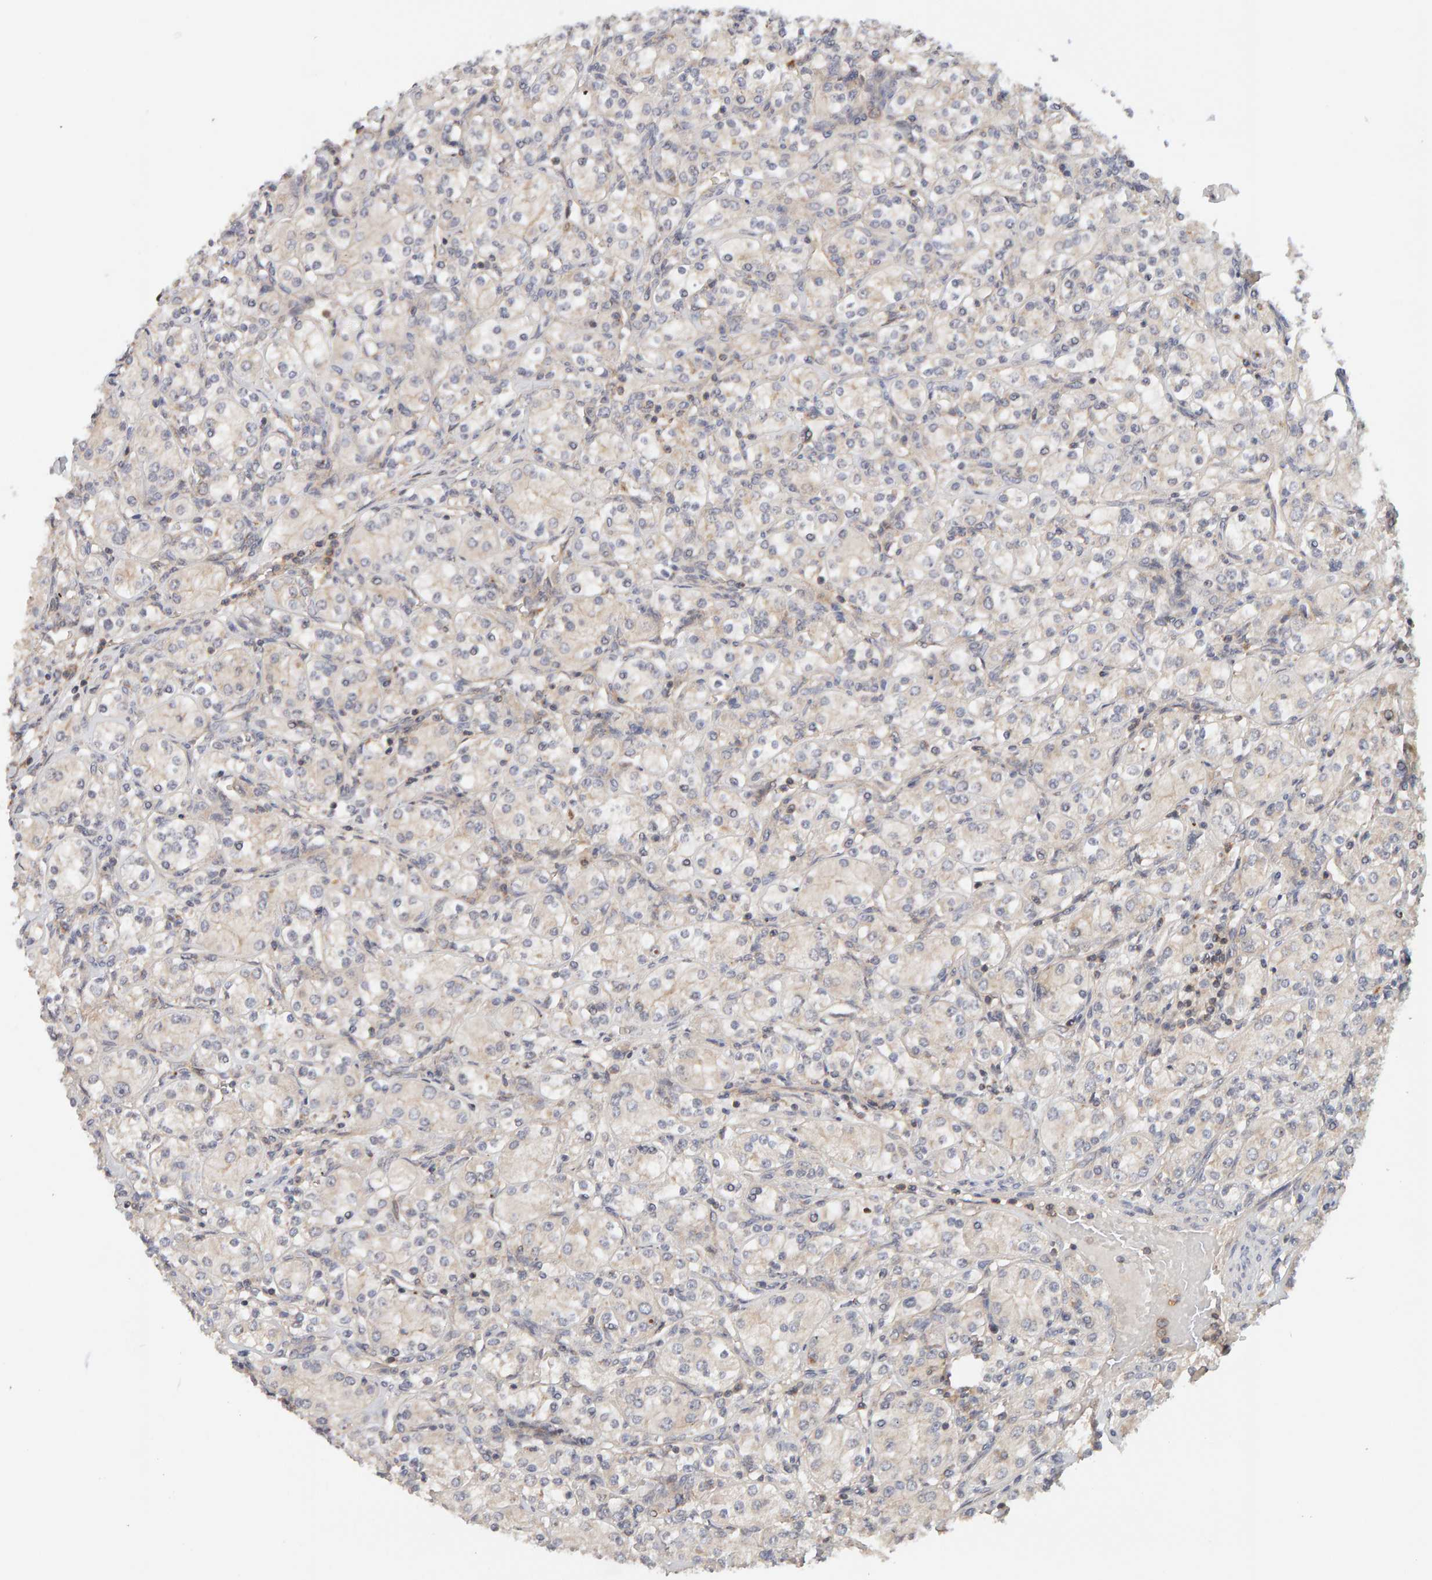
{"staining": {"intensity": "negative", "quantity": "none", "location": "none"}, "tissue": "renal cancer", "cell_type": "Tumor cells", "image_type": "cancer", "snomed": [{"axis": "morphology", "description": "Adenocarcinoma, NOS"}, {"axis": "topography", "description": "Kidney"}], "caption": "DAB (3,3'-diaminobenzidine) immunohistochemical staining of renal adenocarcinoma demonstrates no significant expression in tumor cells.", "gene": "DNAJC7", "patient": {"sex": "male", "age": 77}}